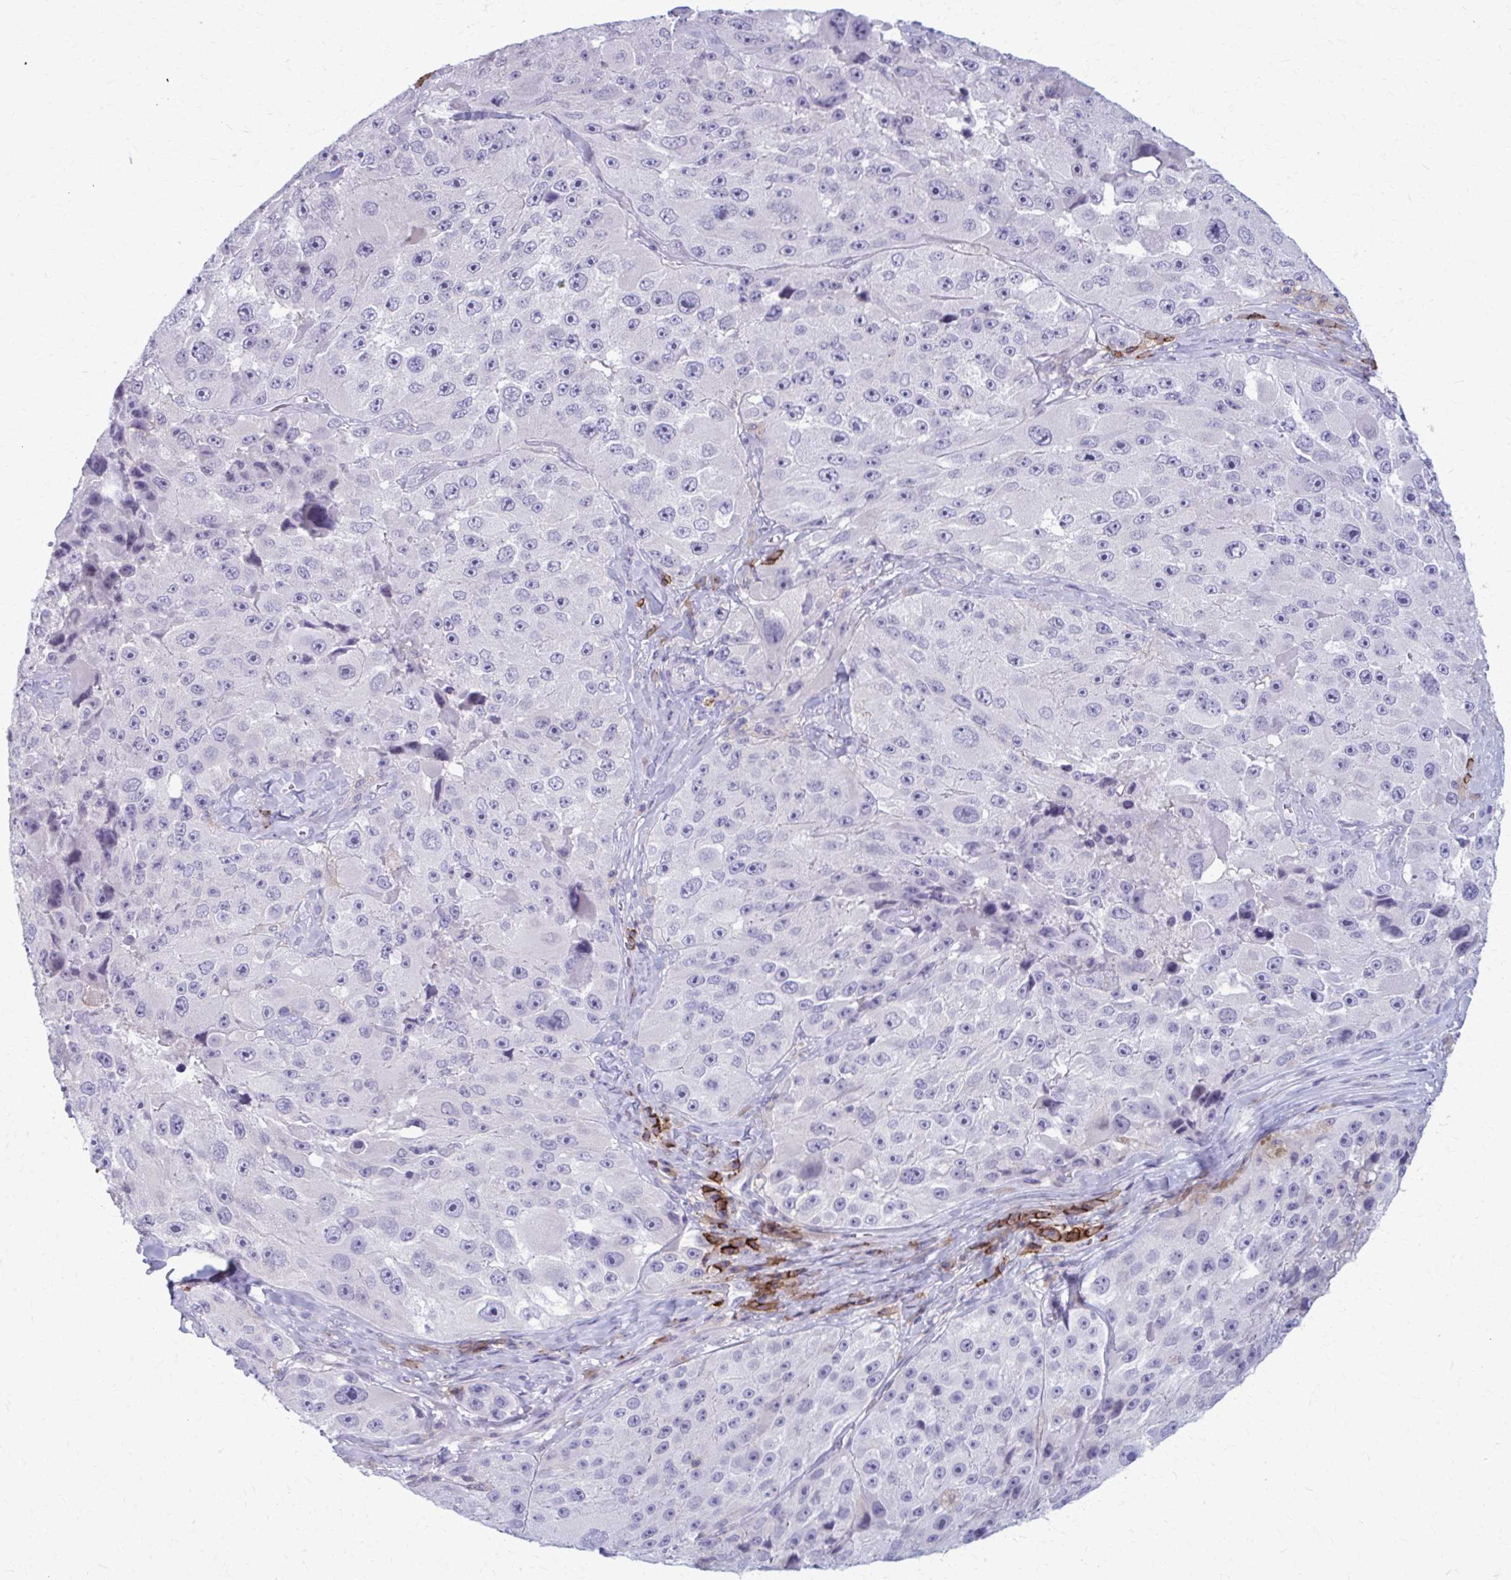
{"staining": {"intensity": "negative", "quantity": "none", "location": "none"}, "tissue": "melanoma", "cell_type": "Tumor cells", "image_type": "cancer", "snomed": [{"axis": "morphology", "description": "Malignant melanoma, Metastatic site"}, {"axis": "topography", "description": "Lymph node"}], "caption": "This is a image of immunohistochemistry staining of melanoma, which shows no staining in tumor cells.", "gene": "CD38", "patient": {"sex": "male", "age": 62}}